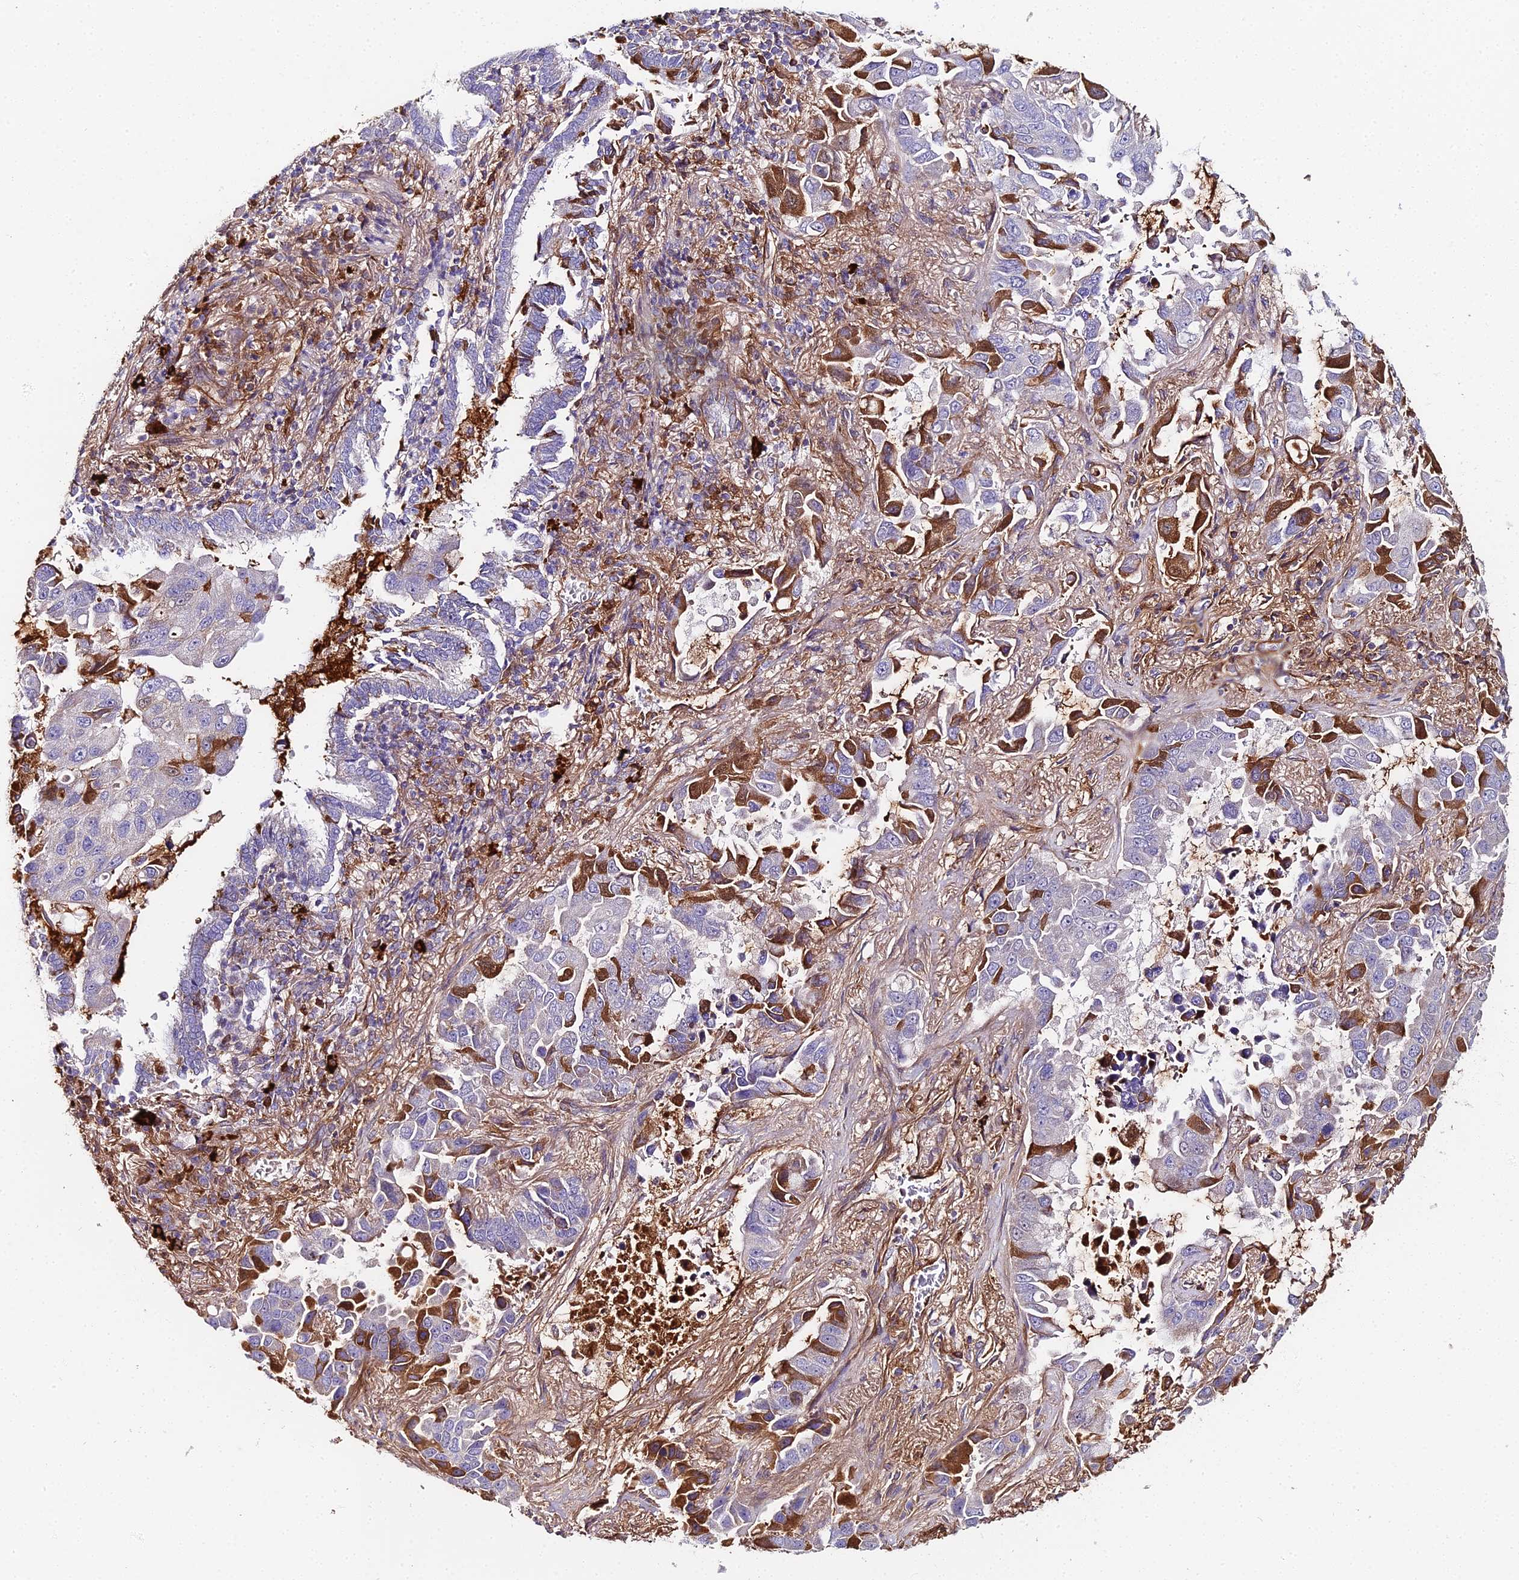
{"staining": {"intensity": "strong", "quantity": "<25%", "location": "cytoplasmic/membranous"}, "tissue": "lung cancer", "cell_type": "Tumor cells", "image_type": "cancer", "snomed": [{"axis": "morphology", "description": "Adenocarcinoma, NOS"}, {"axis": "topography", "description": "Lung"}], "caption": "Human lung adenocarcinoma stained with a brown dye reveals strong cytoplasmic/membranous positive expression in about <25% of tumor cells.", "gene": "BEX4", "patient": {"sex": "male", "age": 64}}